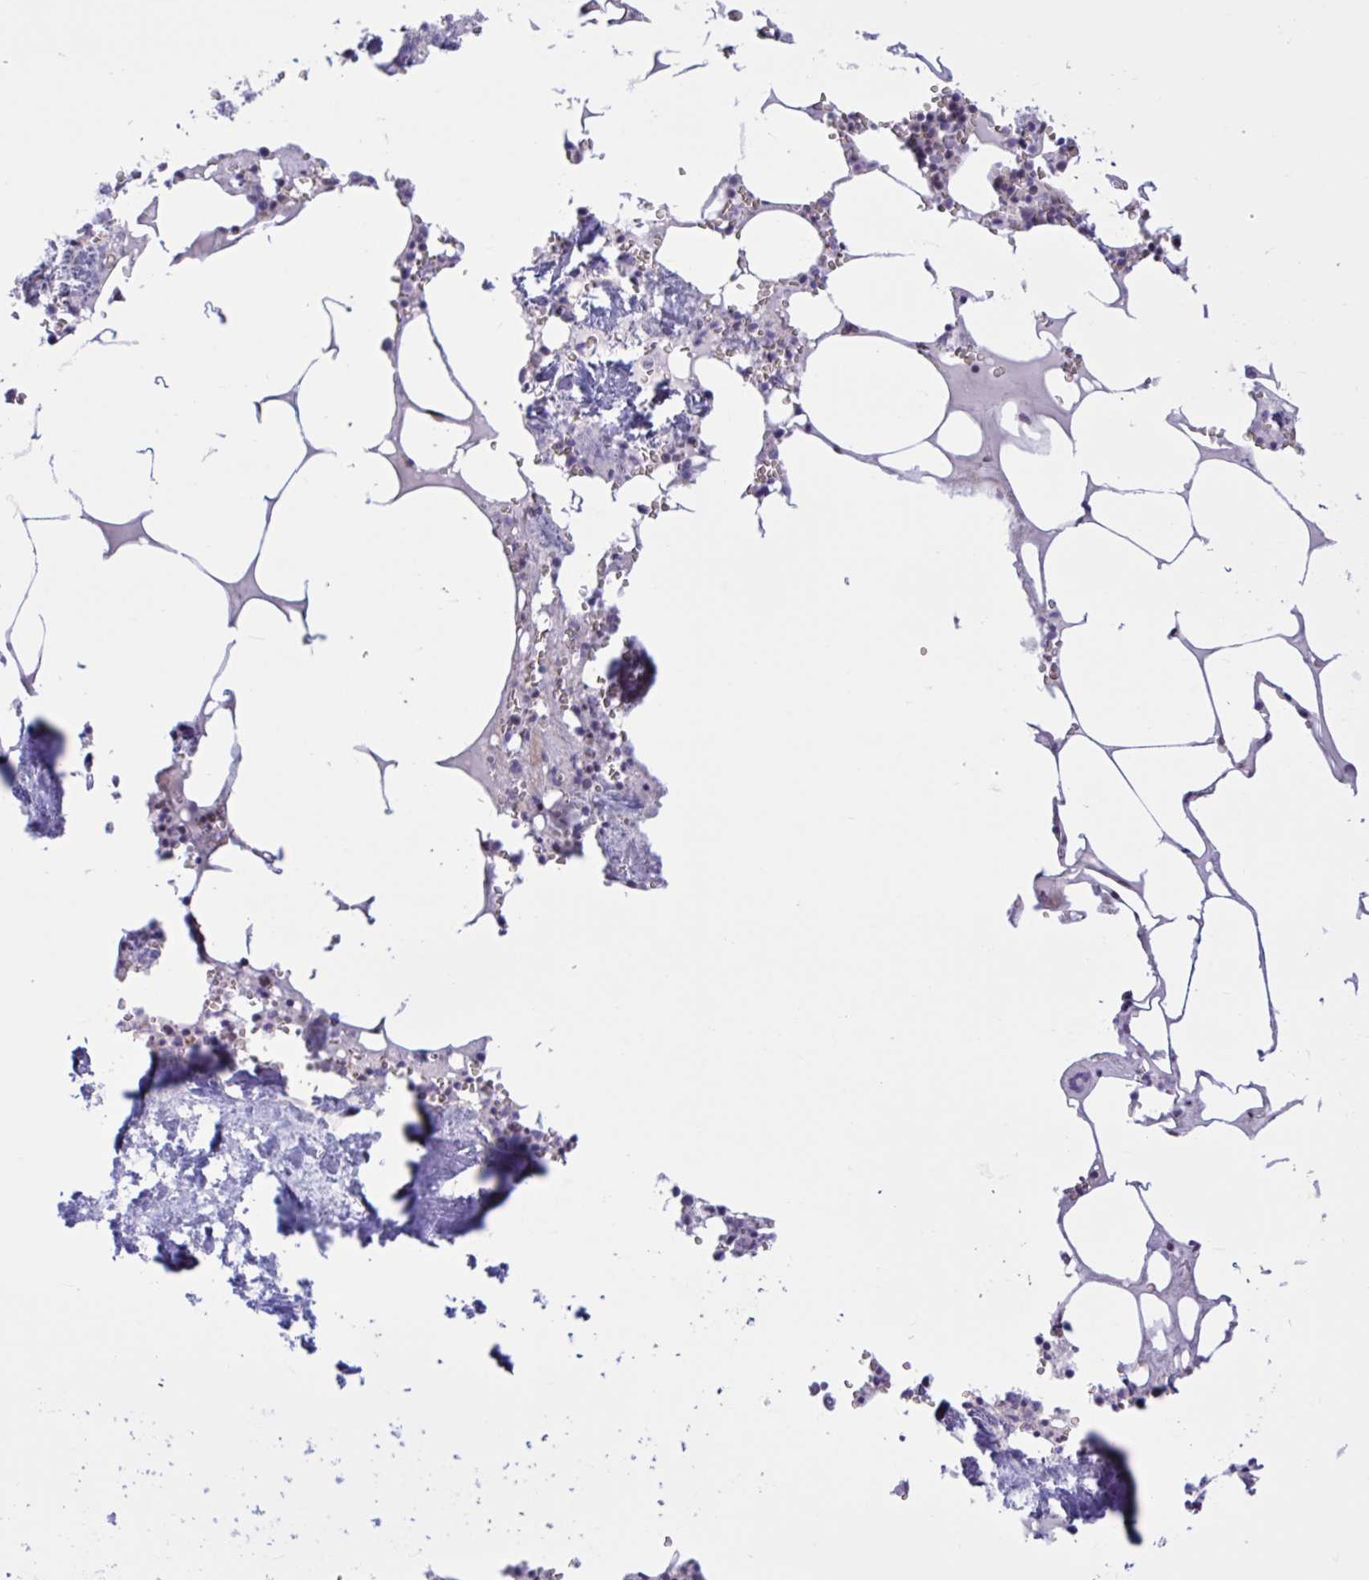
{"staining": {"intensity": "moderate", "quantity": "25%-75%", "location": "cytoplasmic/membranous,nuclear"}, "tissue": "bone marrow", "cell_type": "Hematopoietic cells", "image_type": "normal", "snomed": [{"axis": "morphology", "description": "Normal tissue, NOS"}, {"axis": "topography", "description": "Bone marrow"}], "caption": "Bone marrow stained with IHC reveals moderate cytoplasmic/membranous,nuclear staining in about 25%-75% of hematopoietic cells.", "gene": "RBL1", "patient": {"sex": "male", "age": 54}}